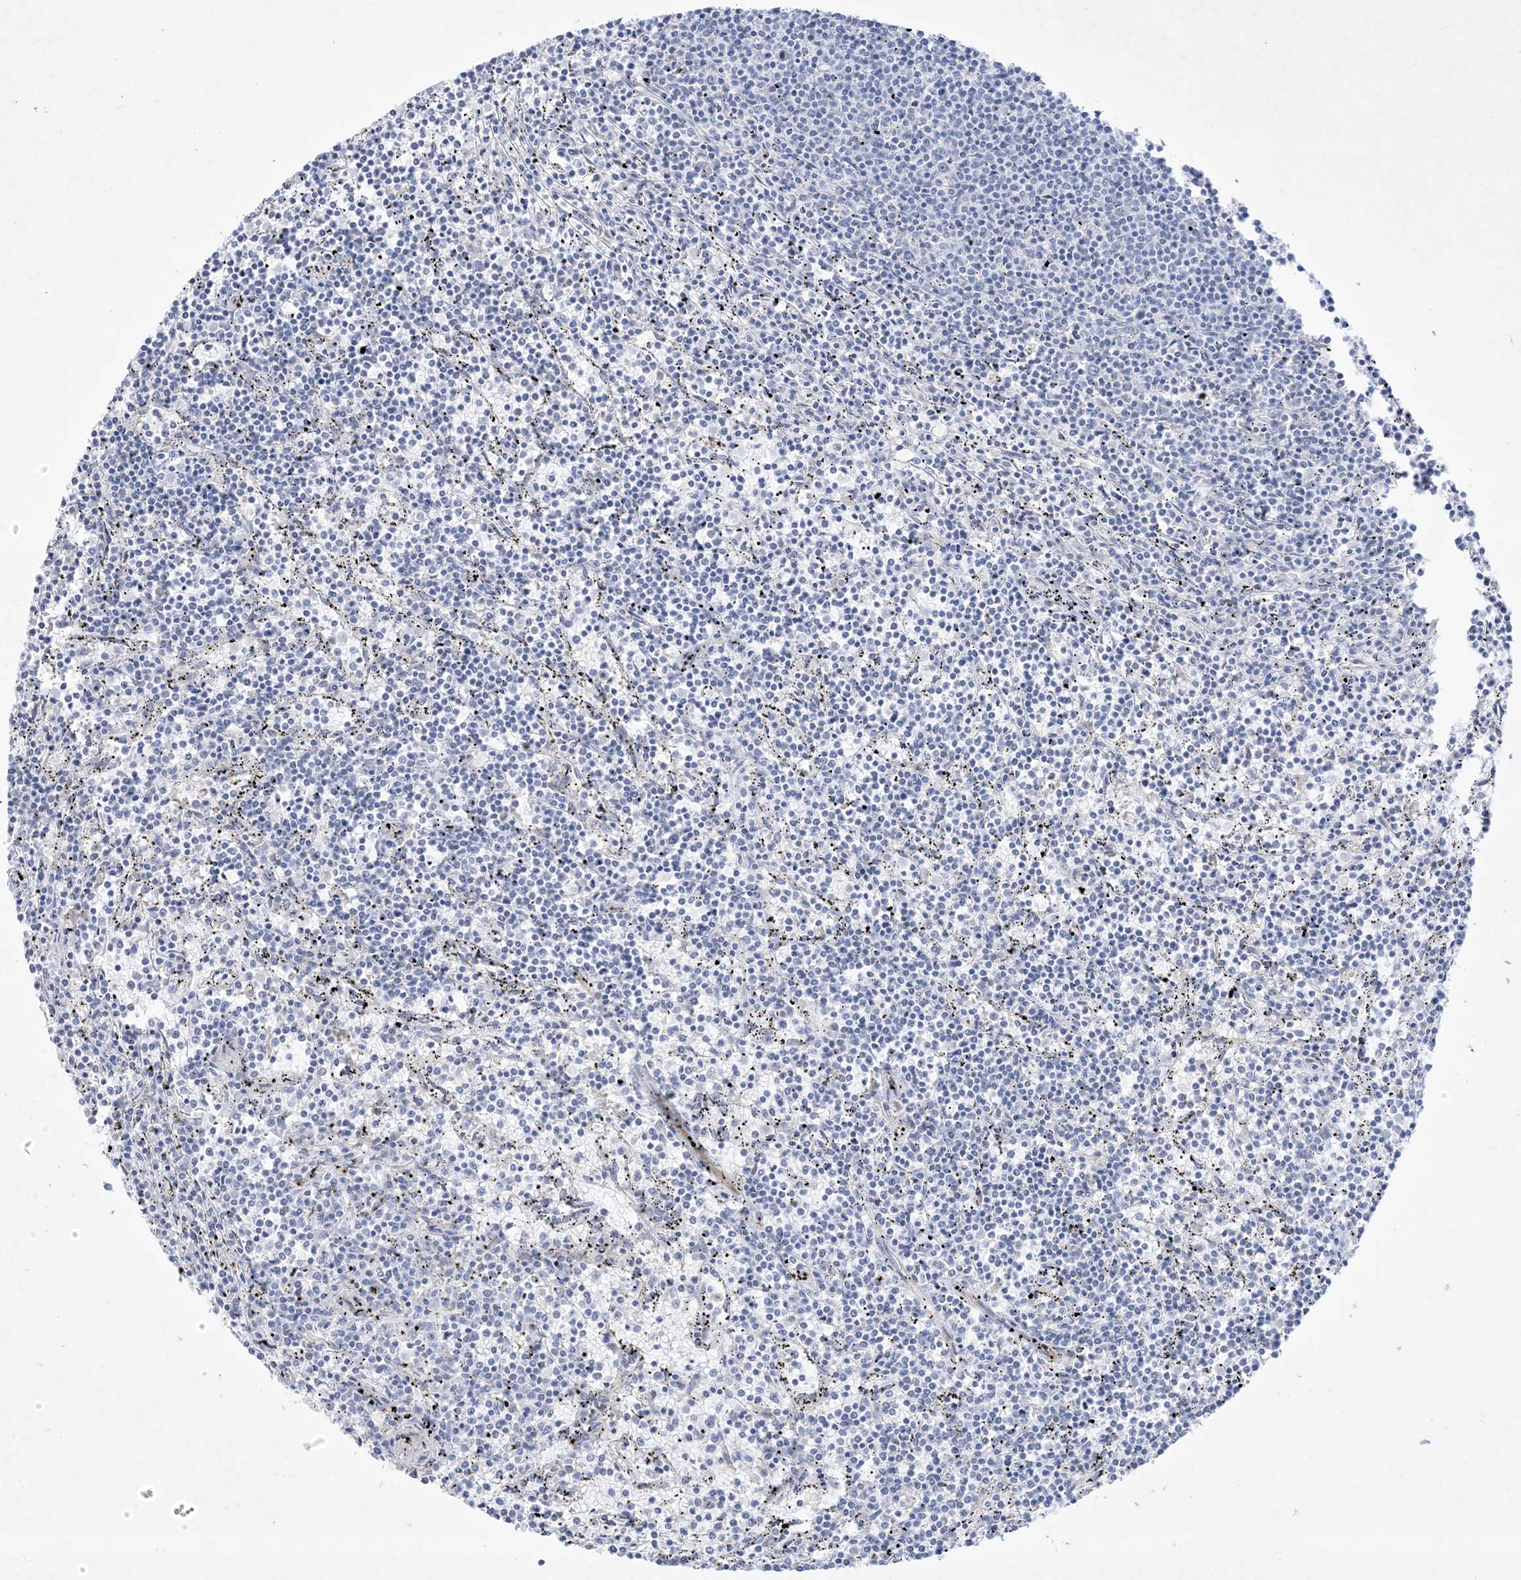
{"staining": {"intensity": "negative", "quantity": "none", "location": "none"}, "tissue": "lymphoma", "cell_type": "Tumor cells", "image_type": "cancer", "snomed": [{"axis": "morphology", "description": "Malignant lymphoma, non-Hodgkin's type, Low grade"}, {"axis": "topography", "description": "Spleen"}], "caption": "IHC image of low-grade malignant lymphoma, non-Hodgkin's type stained for a protein (brown), which reveals no staining in tumor cells. (DAB immunohistochemistry visualized using brightfield microscopy, high magnification).", "gene": "B3GNT7", "patient": {"sex": "female", "age": 50}}